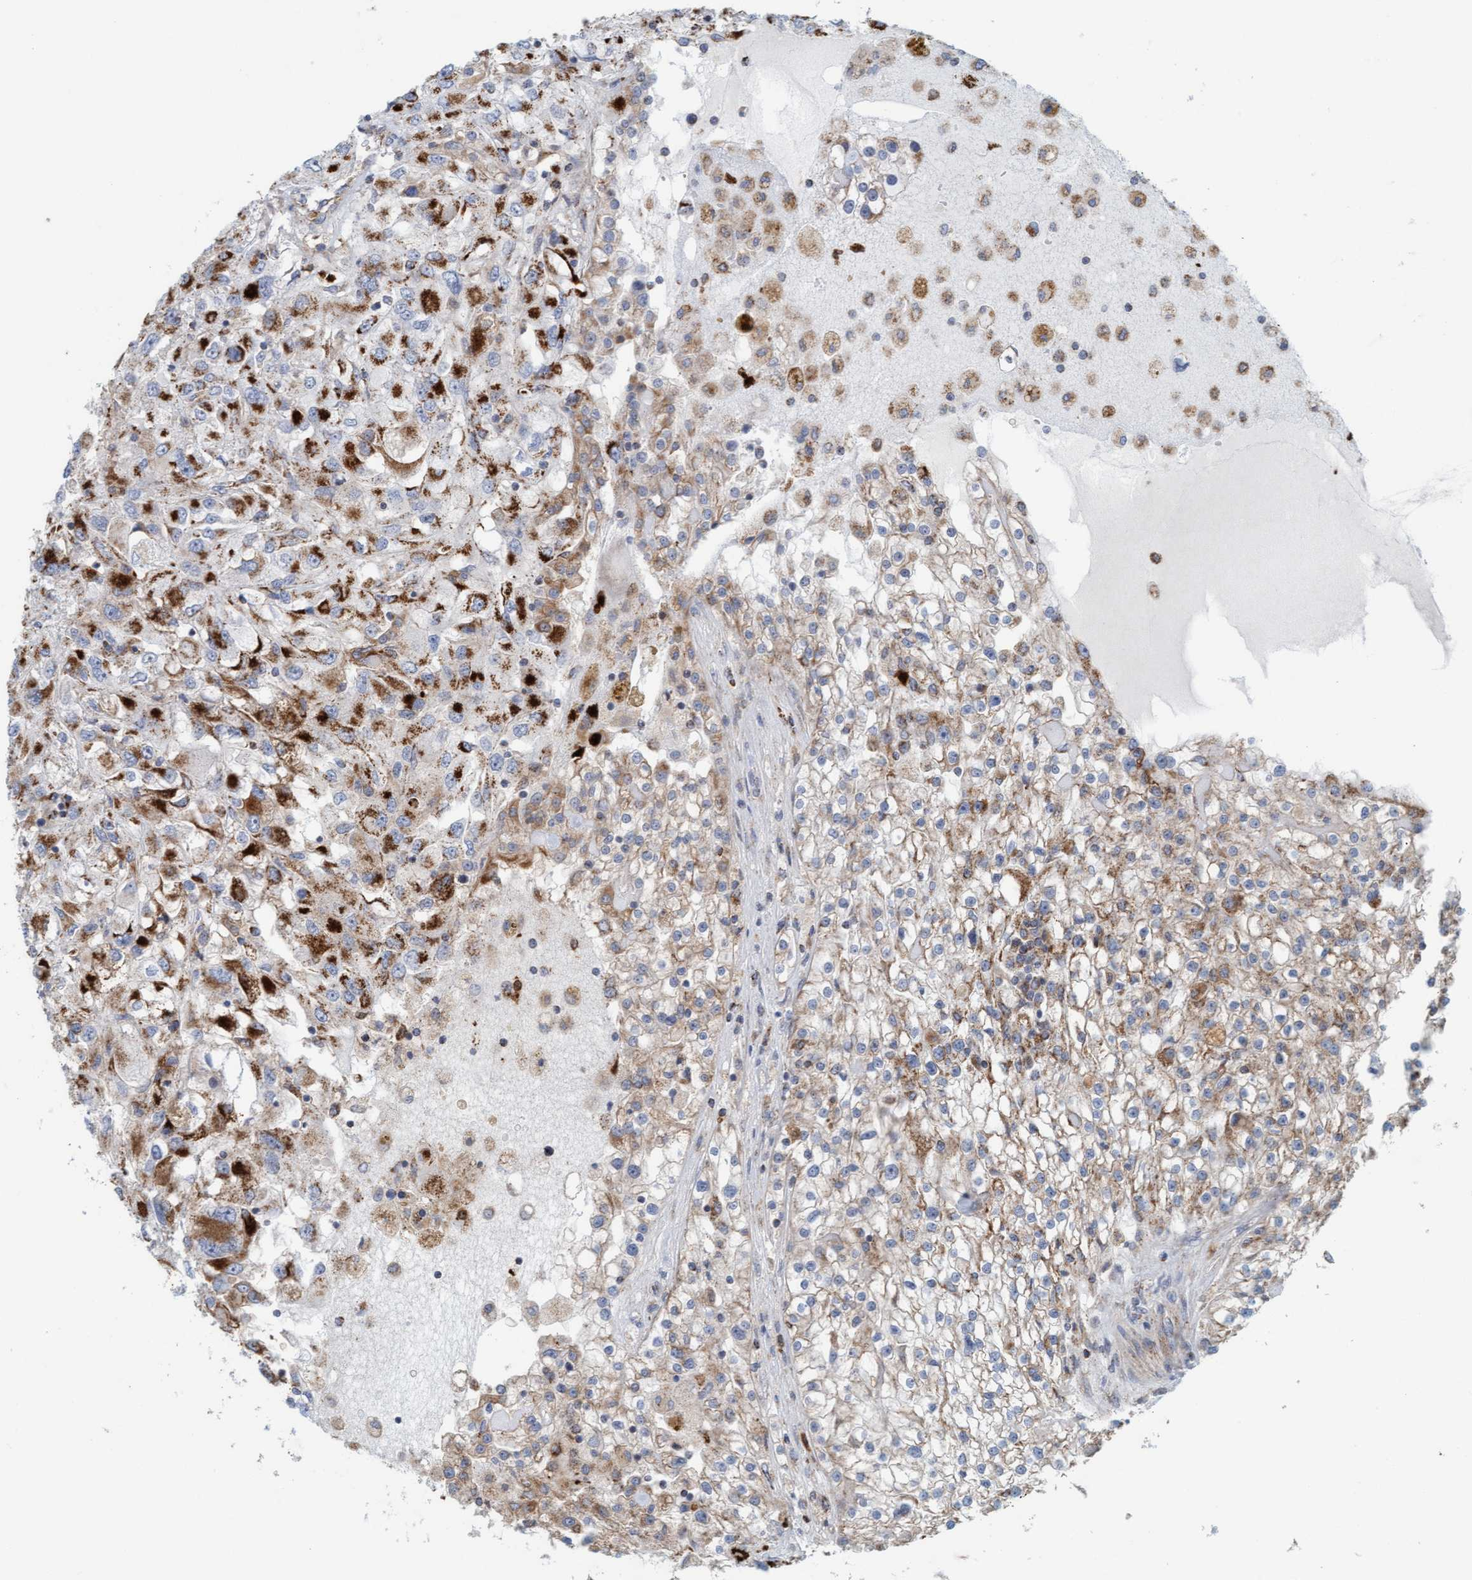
{"staining": {"intensity": "strong", "quantity": "25%-75%", "location": "cytoplasmic/membranous"}, "tissue": "renal cancer", "cell_type": "Tumor cells", "image_type": "cancer", "snomed": [{"axis": "morphology", "description": "Adenocarcinoma, NOS"}, {"axis": "topography", "description": "Kidney"}], "caption": "Brown immunohistochemical staining in adenocarcinoma (renal) reveals strong cytoplasmic/membranous positivity in approximately 25%-75% of tumor cells.", "gene": "B9D1", "patient": {"sex": "female", "age": 52}}